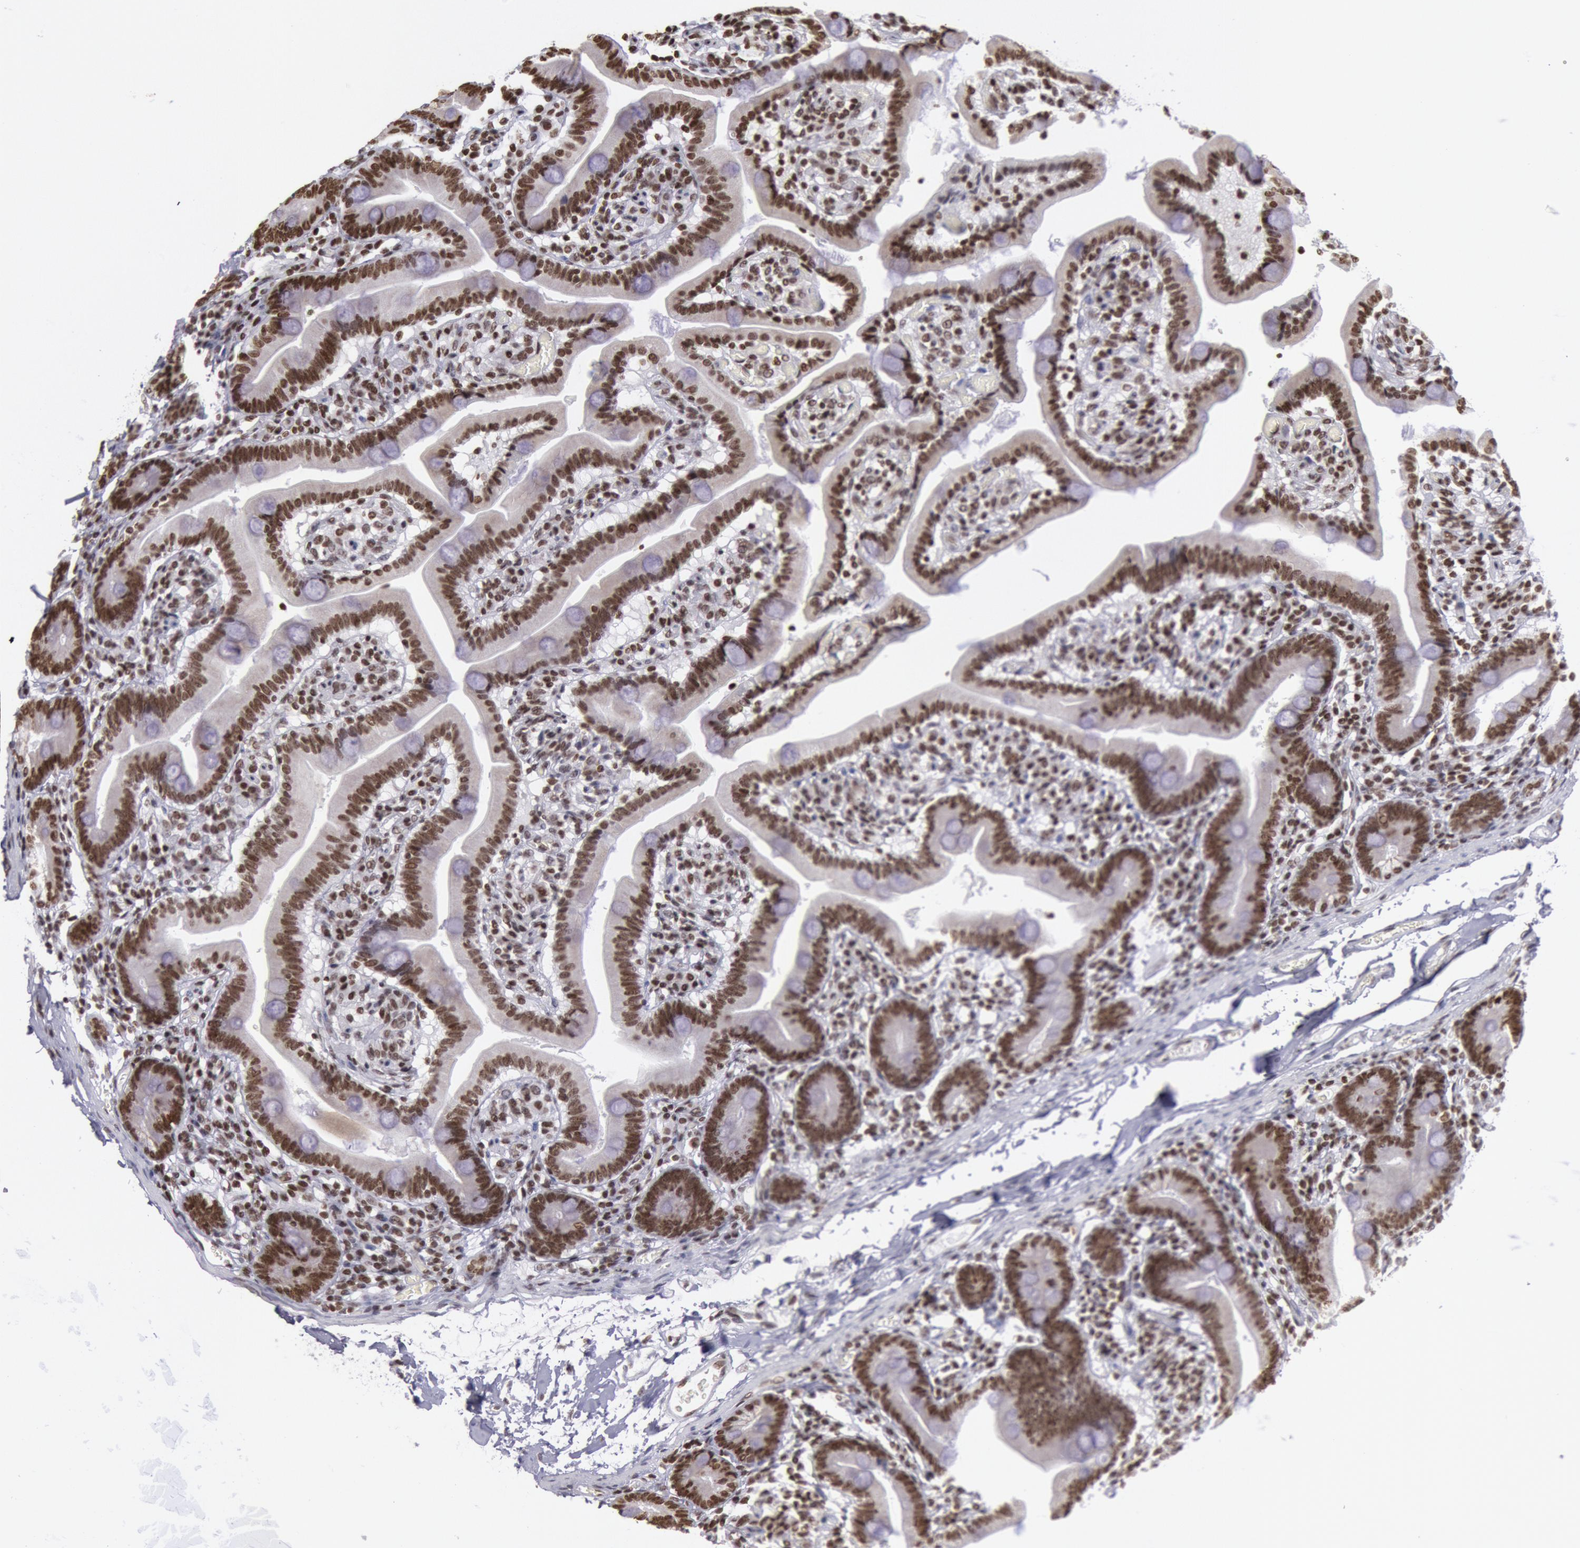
{"staining": {"intensity": "moderate", "quantity": ">75%", "location": "nuclear"}, "tissue": "duodenum", "cell_type": "Glandular cells", "image_type": "normal", "snomed": [{"axis": "morphology", "description": "Normal tissue, NOS"}, {"axis": "topography", "description": "Duodenum"}], "caption": "High-magnification brightfield microscopy of normal duodenum stained with DAB (3,3'-diaminobenzidine) (brown) and counterstained with hematoxylin (blue). glandular cells exhibit moderate nuclear expression is appreciated in approximately>75% of cells.", "gene": "NKAP", "patient": {"sex": "female", "age": 75}}